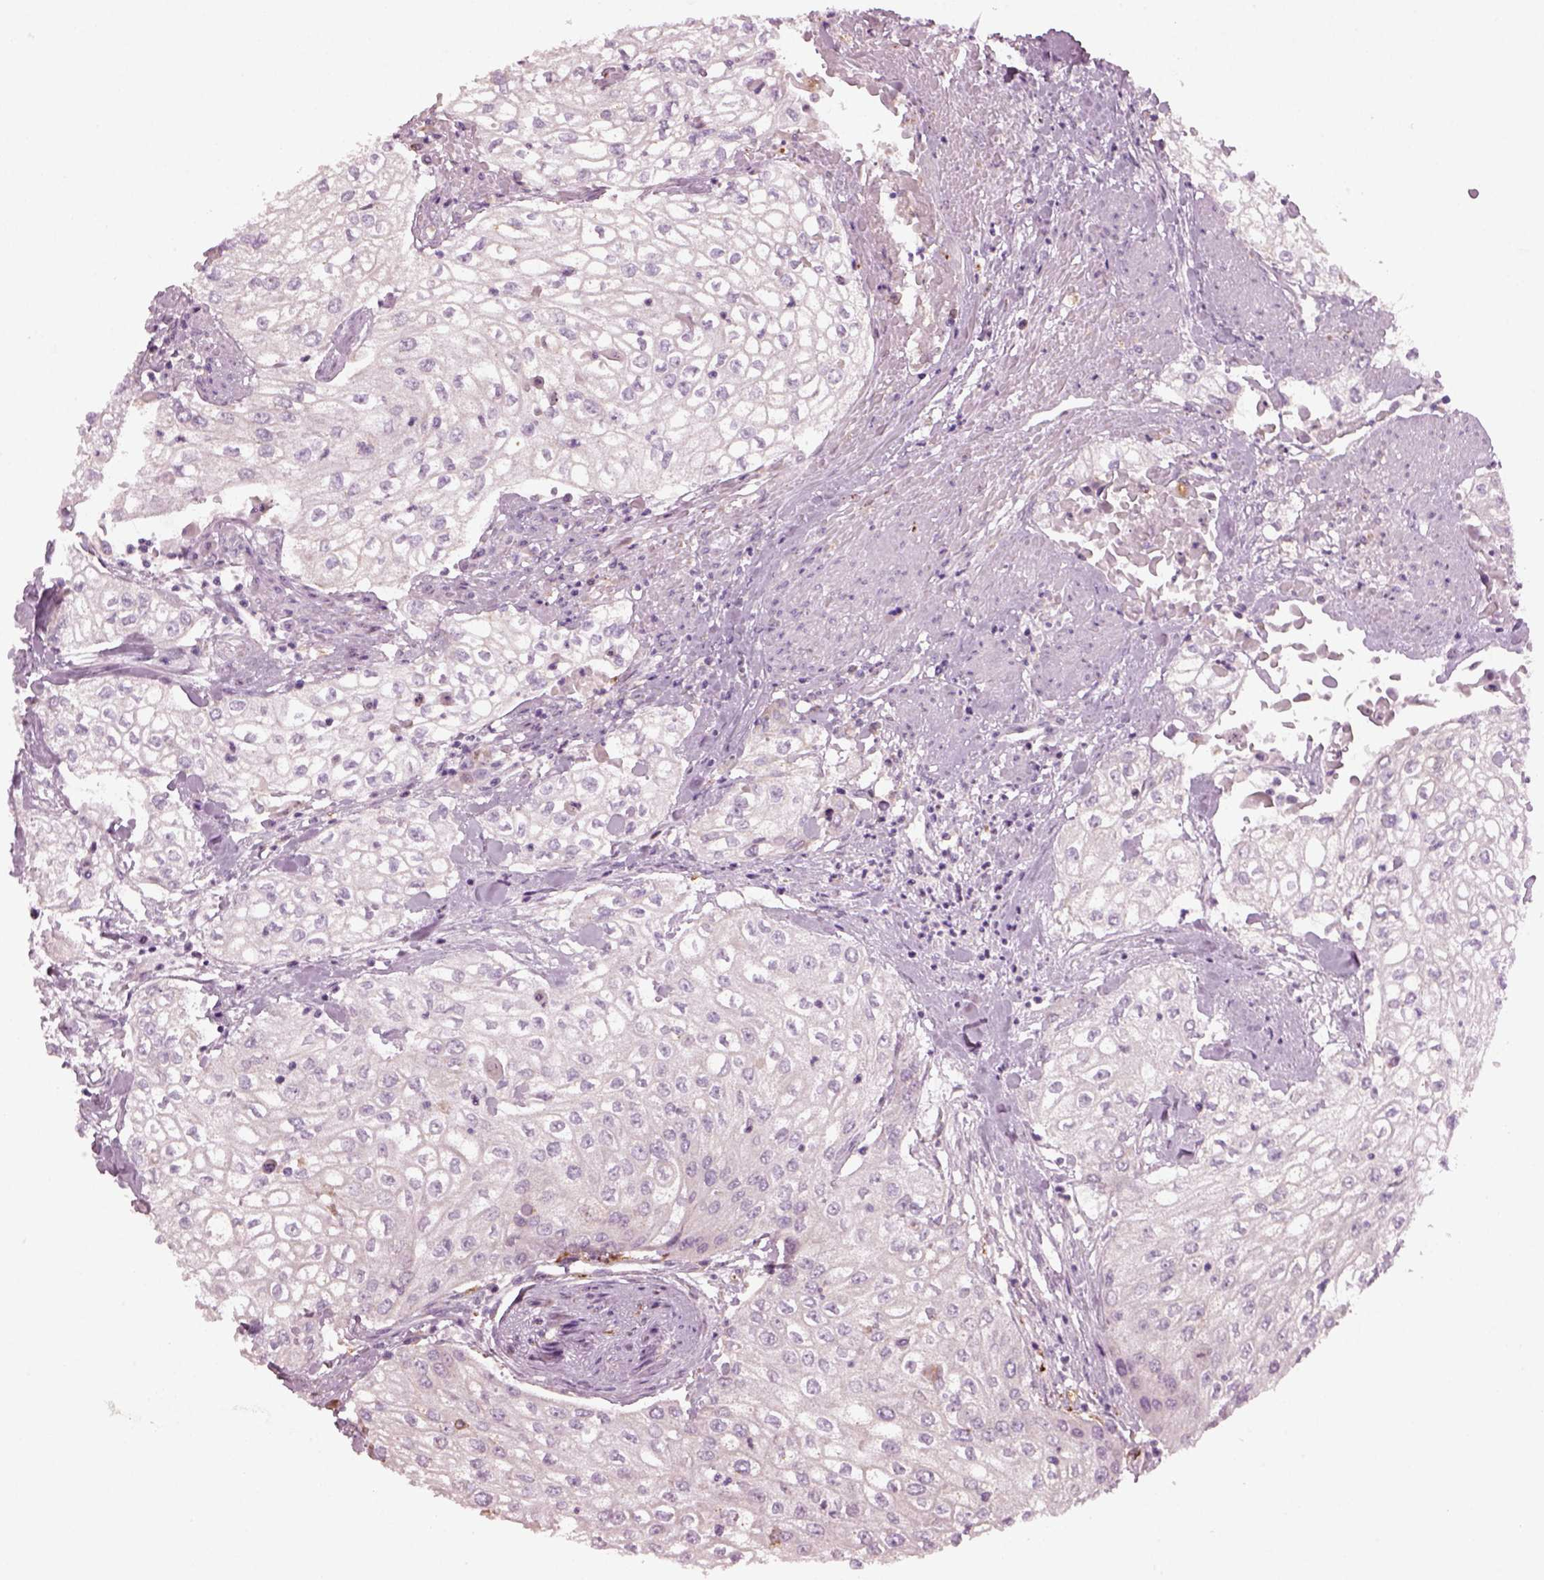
{"staining": {"intensity": "negative", "quantity": "none", "location": "none"}, "tissue": "urothelial cancer", "cell_type": "Tumor cells", "image_type": "cancer", "snomed": [{"axis": "morphology", "description": "Urothelial carcinoma, High grade"}, {"axis": "topography", "description": "Urinary bladder"}], "caption": "Urothelial carcinoma (high-grade) was stained to show a protein in brown. There is no significant staining in tumor cells.", "gene": "TMEM231", "patient": {"sex": "male", "age": 62}}